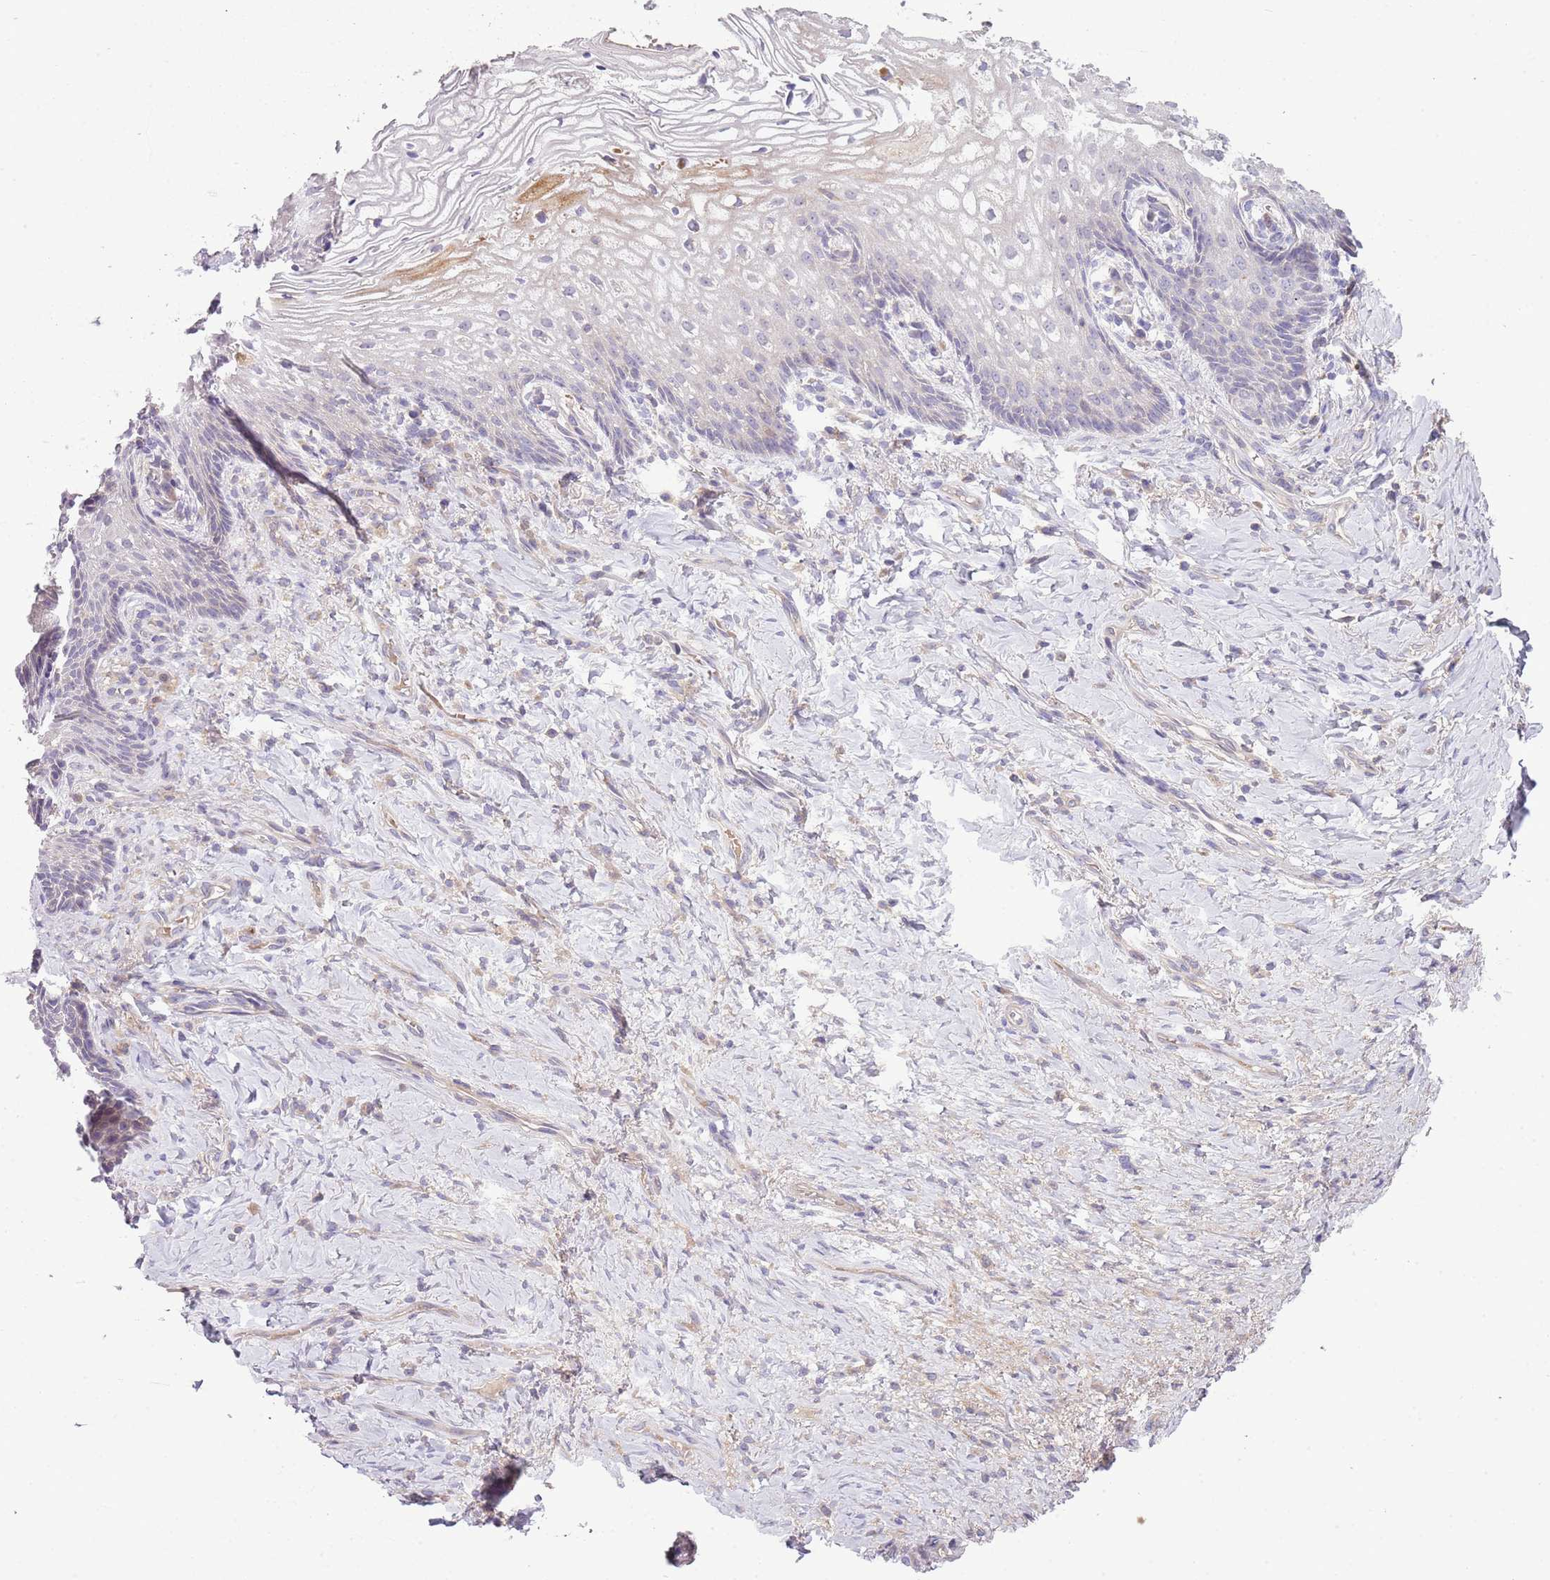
{"staining": {"intensity": "negative", "quantity": "none", "location": "none"}, "tissue": "vagina", "cell_type": "Squamous epithelial cells", "image_type": "normal", "snomed": [{"axis": "morphology", "description": "Normal tissue, NOS"}, {"axis": "topography", "description": "Vagina"}], "caption": "Immunohistochemistry of unremarkable vagina shows no expression in squamous epithelial cells.", "gene": "SCAMP5", "patient": {"sex": "female", "age": 60}}